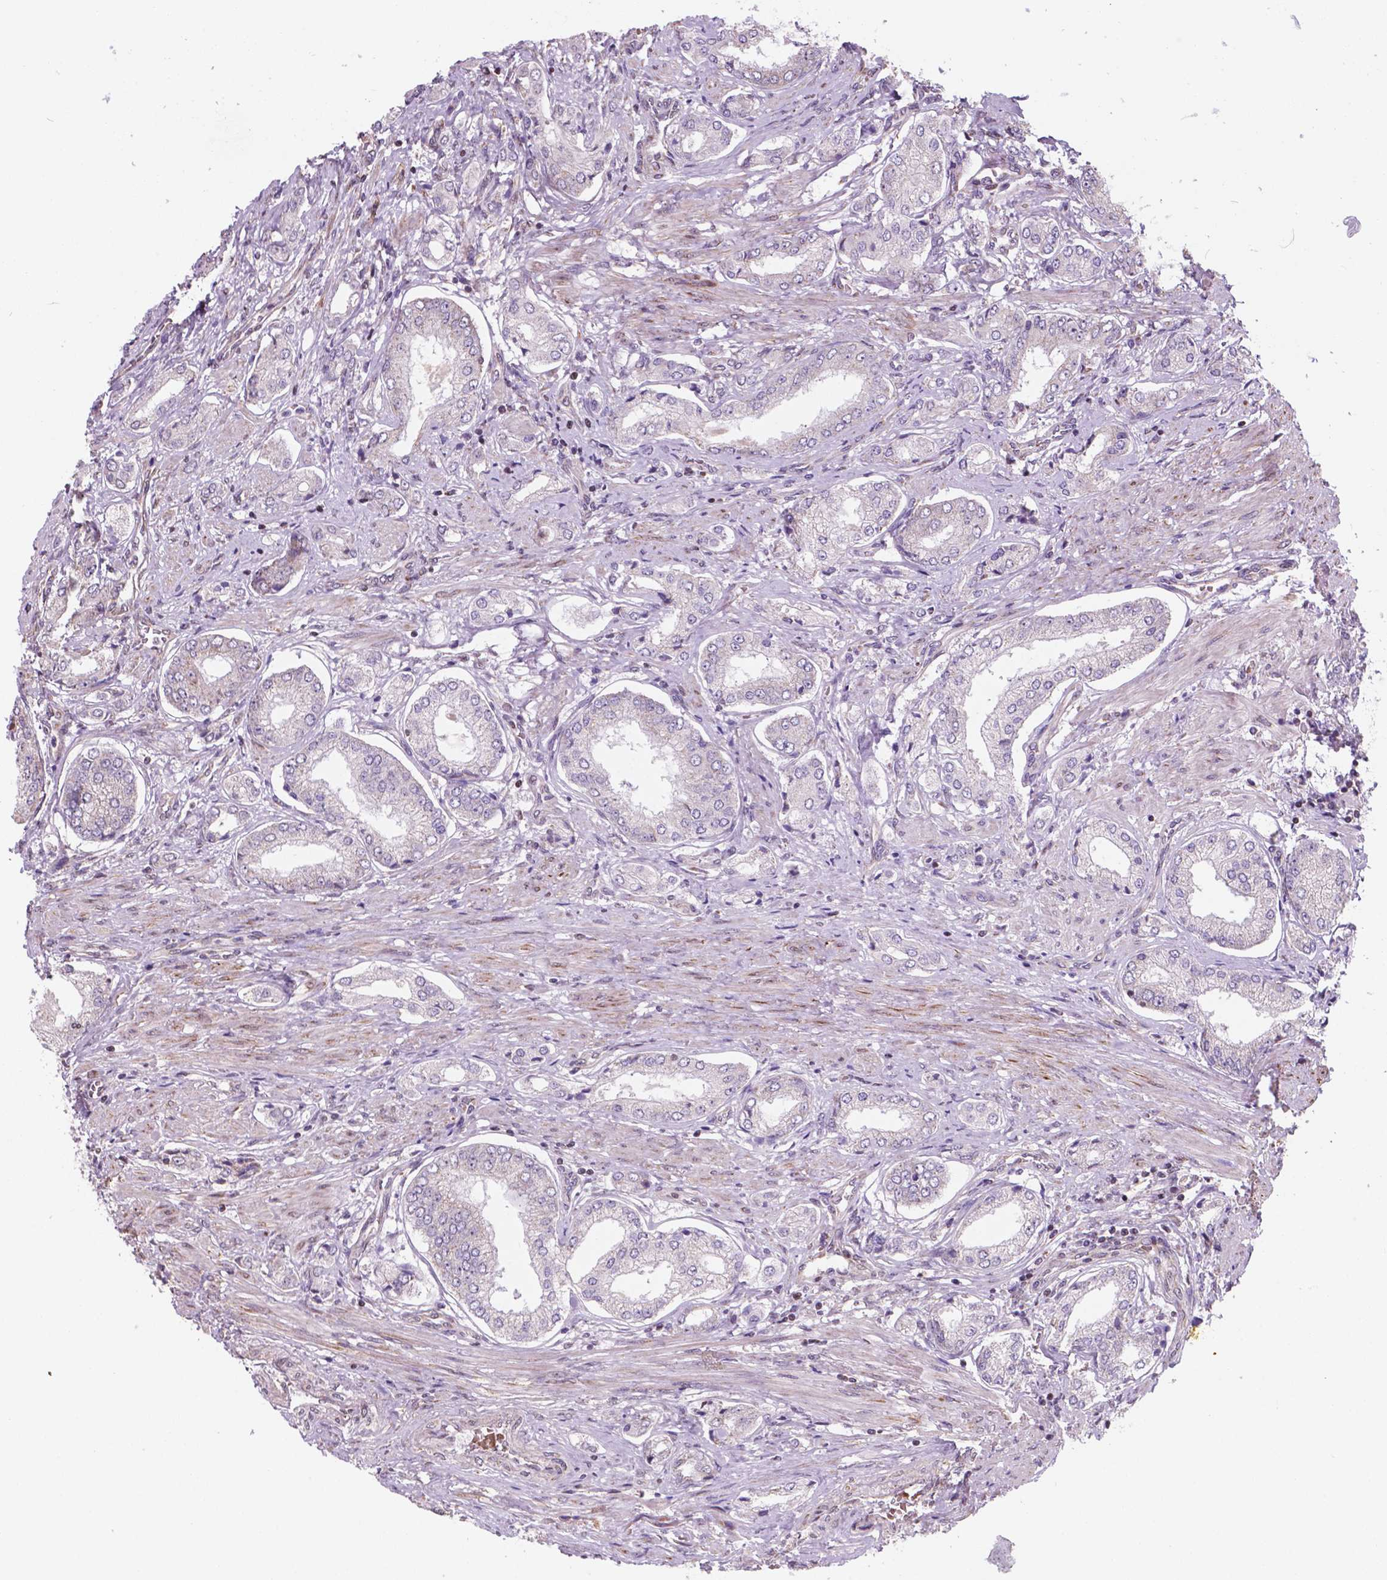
{"staining": {"intensity": "negative", "quantity": "none", "location": "none"}, "tissue": "prostate cancer", "cell_type": "Tumor cells", "image_type": "cancer", "snomed": [{"axis": "morphology", "description": "Adenocarcinoma, NOS"}, {"axis": "topography", "description": "Prostate"}], "caption": "Prostate cancer (adenocarcinoma) was stained to show a protein in brown. There is no significant expression in tumor cells.", "gene": "NDUFA10", "patient": {"sex": "male", "age": 63}}